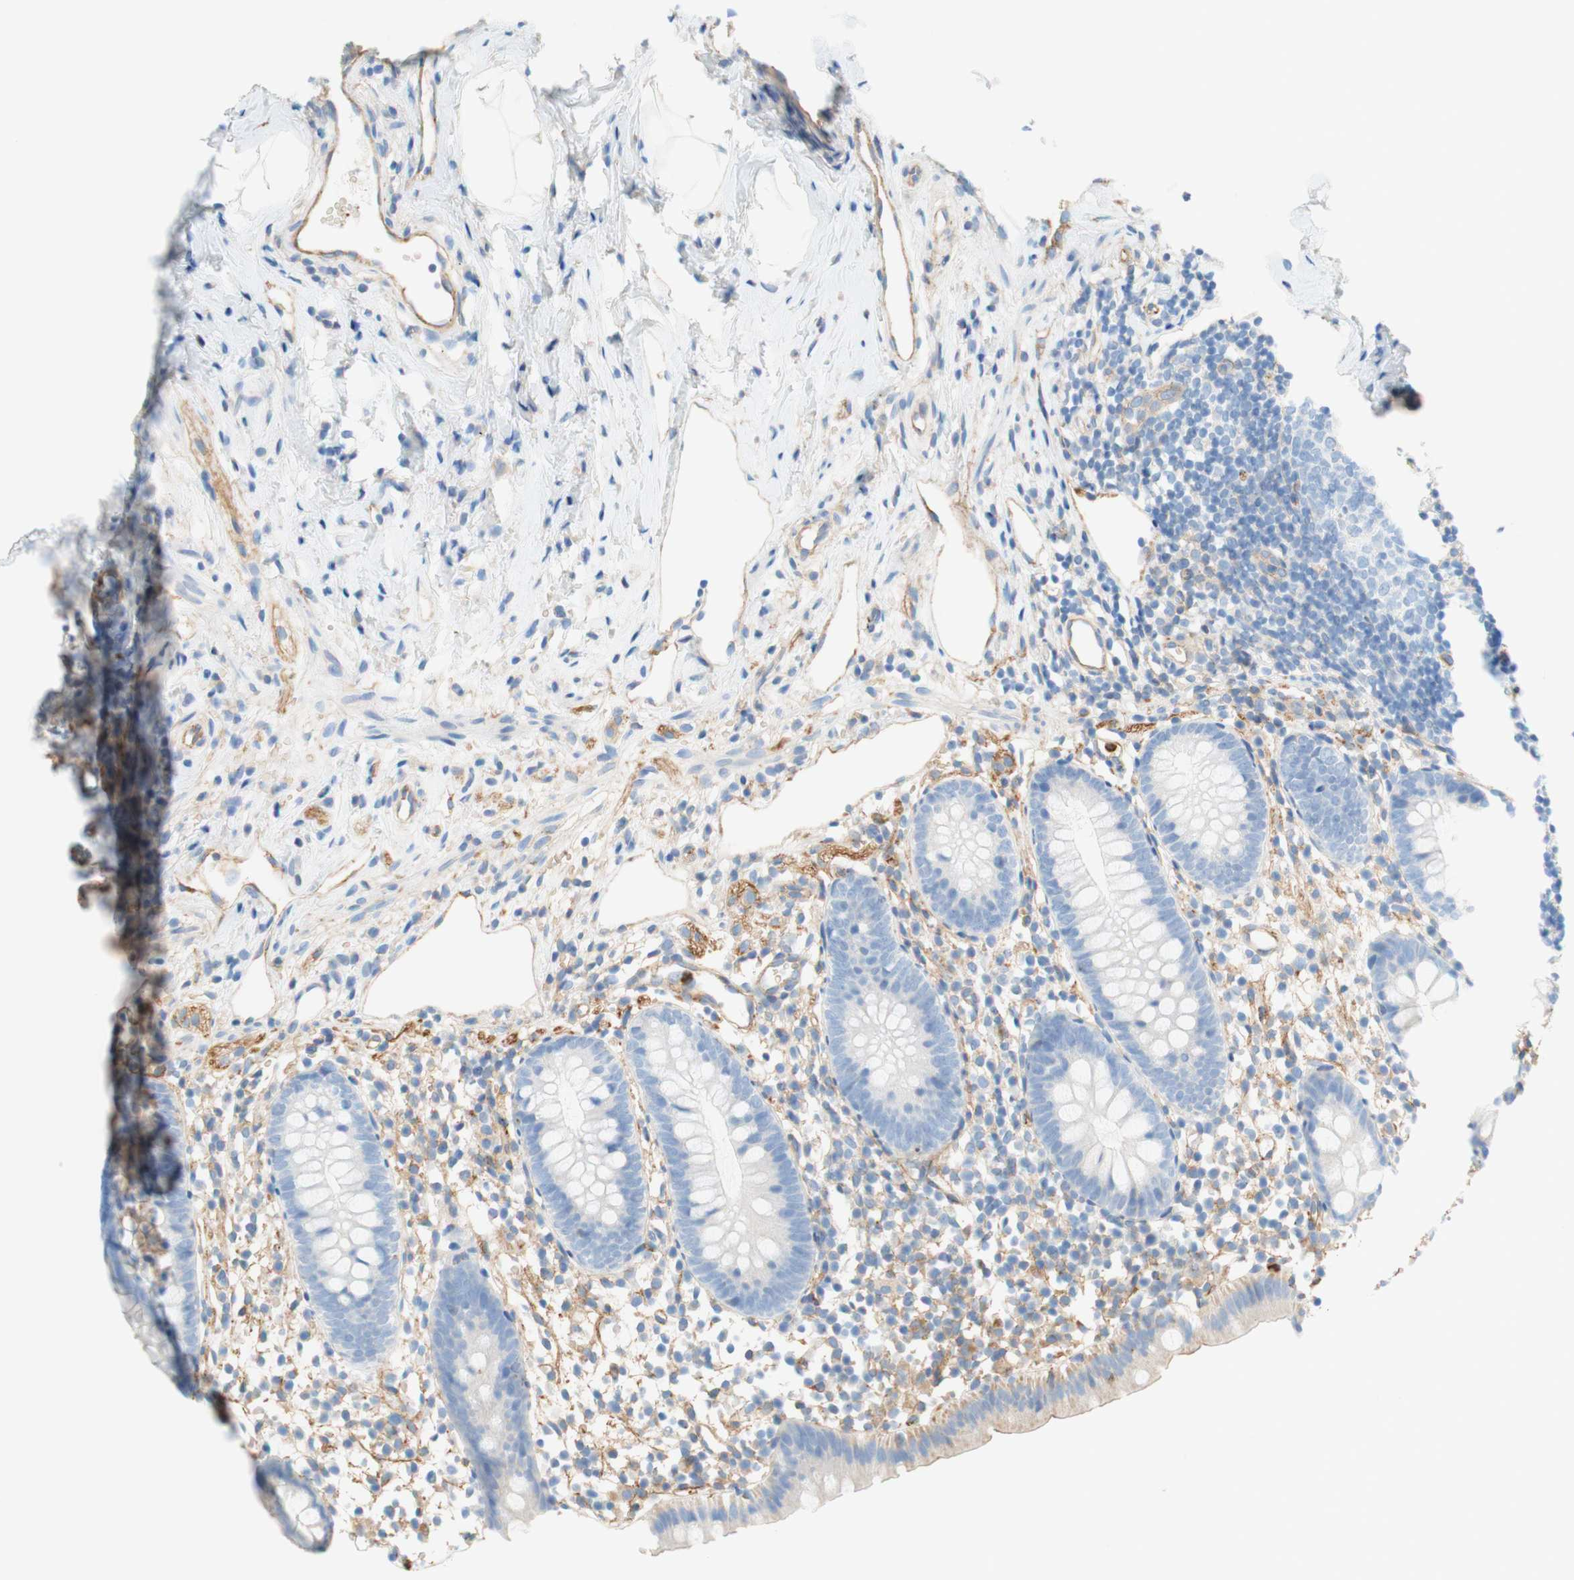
{"staining": {"intensity": "negative", "quantity": "none", "location": "none"}, "tissue": "appendix", "cell_type": "Glandular cells", "image_type": "normal", "snomed": [{"axis": "morphology", "description": "Normal tissue, NOS"}, {"axis": "topography", "description": "Appendix"}], "caption": "A high-resolution micrograph shows immunohistochemistry staining of unremarkable appendix, which reveals no significant expression in glandular cells.", "gene": "STOM", "patient": {"sex": "female", "age": 20}}